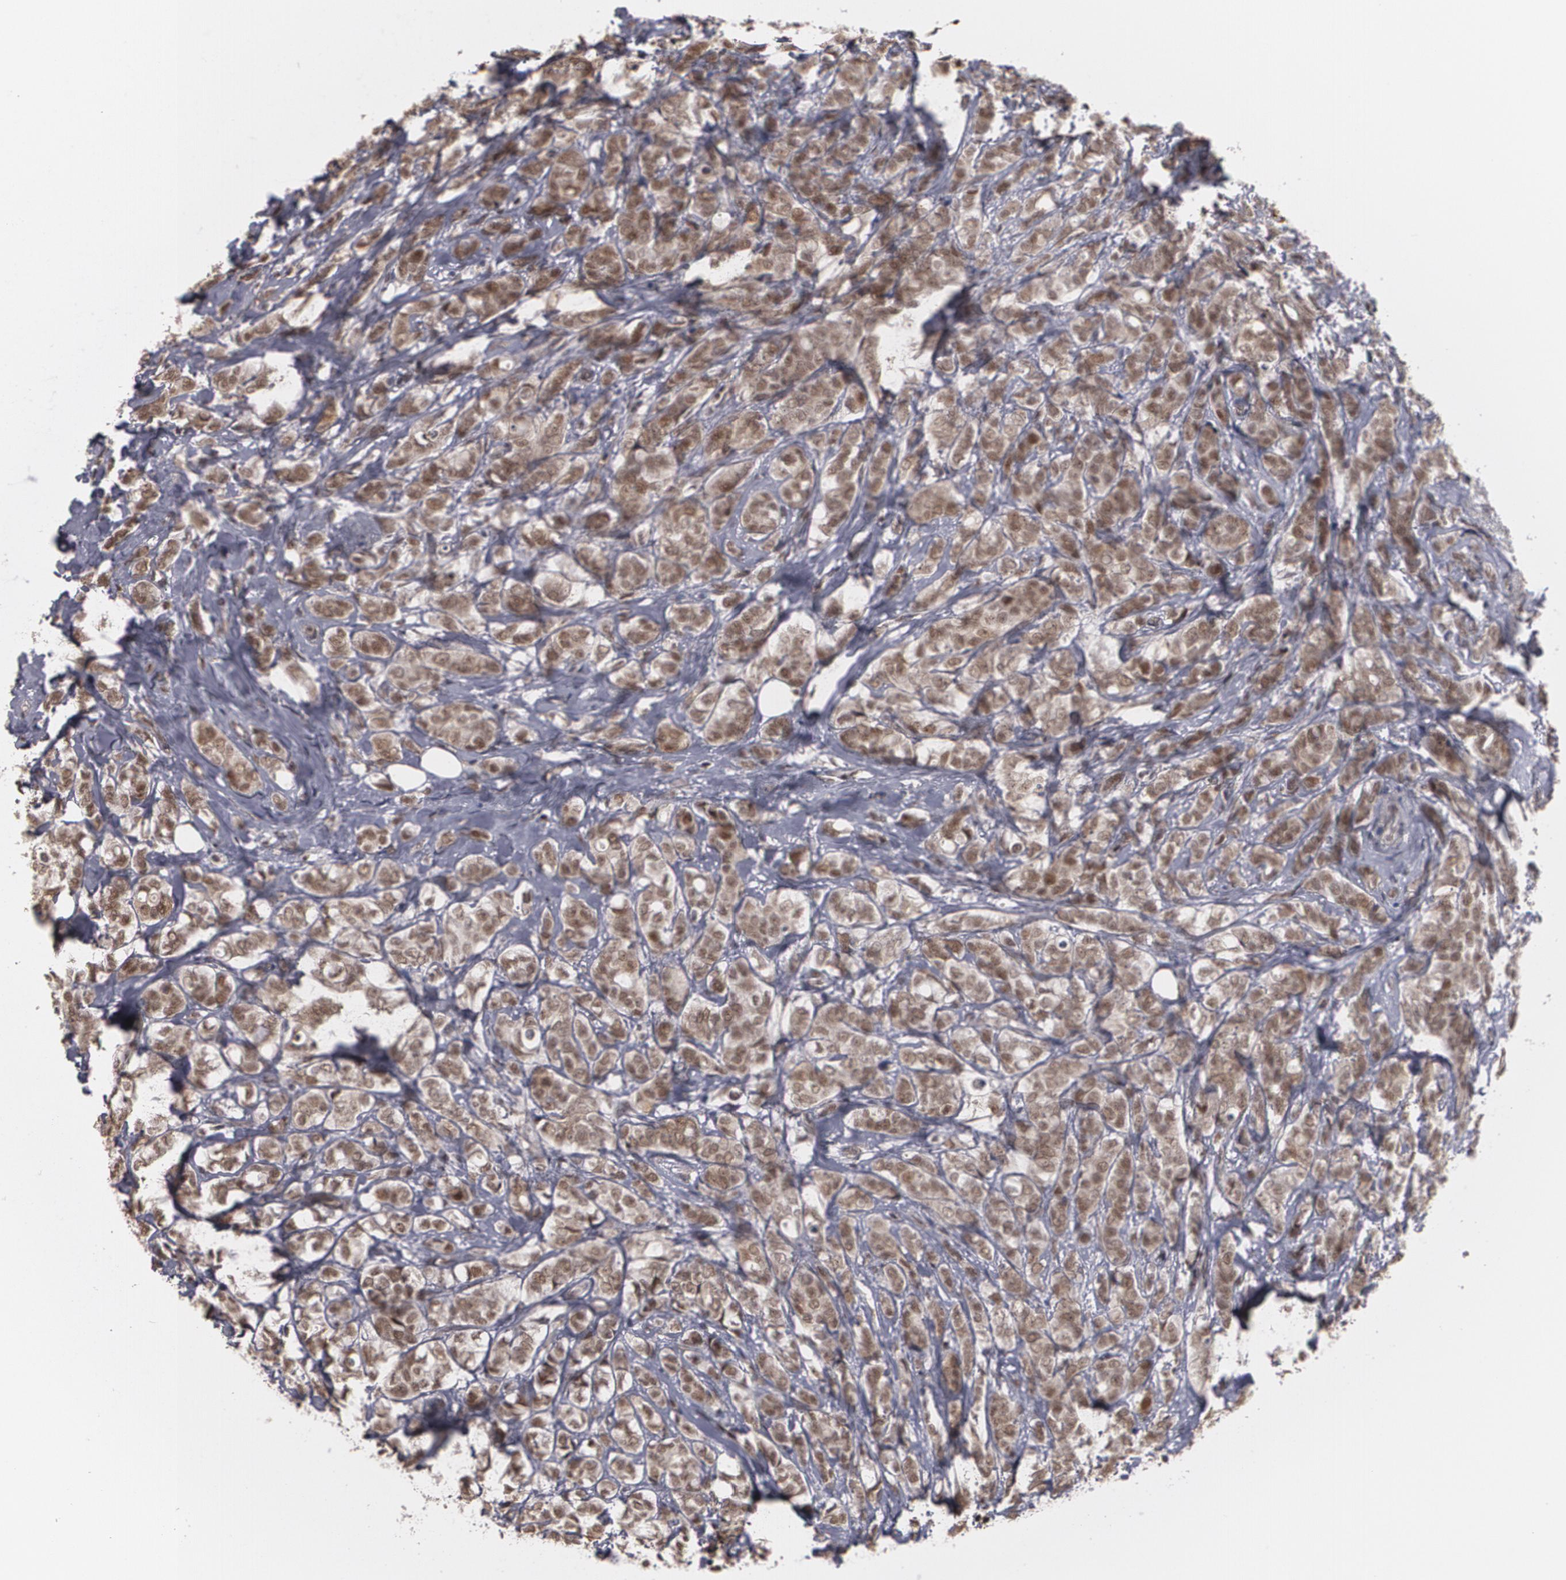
{"staining": {"intensity": "moderate", "quantity": ">75%", "location": "nuclear"}, "tissue": "breast cancer", "cell_type": "Tumor cells", "image_type": "cancer", "snomed": [{"axis": "morphology", "description": "Lobular carcinoma"}, {"axis": "topography", "description": "Breast"}], "caption": "Breast cancer (lobular carcinoma) stained for a protein (brown) reveals moderate nuclear positive expression in approximately >75% of tumor cells.", "gene": "ZNF75A", "patient": {"sex": "female", "age": 60}}